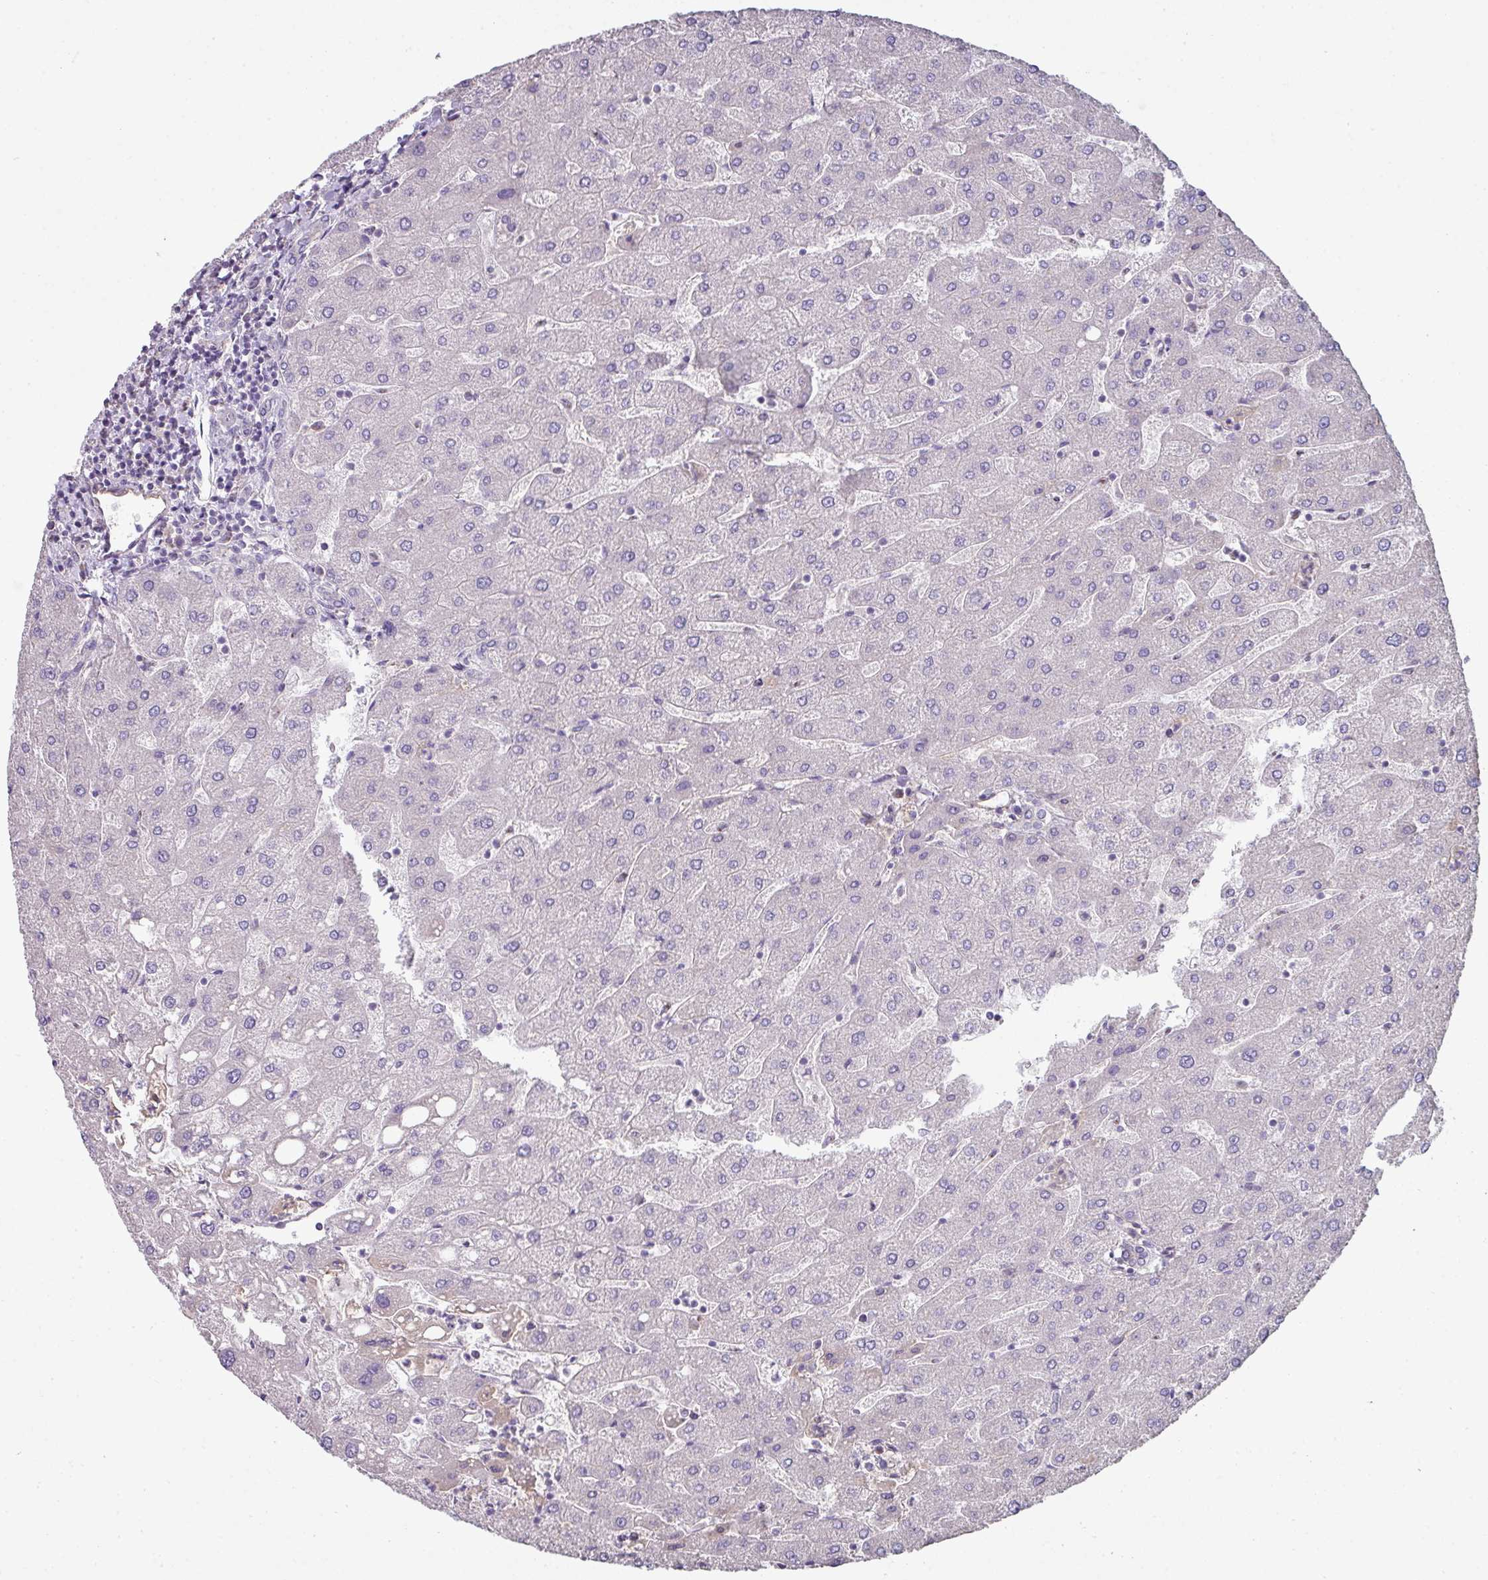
{"staining": {"intensity": "negative", "quantity": "none", "location": "none"}, "tissue": "liver", "cell_type": "Cholangiocytes", "image_type": "normal", "snomed": [{"axis": "morphology", "description": "Normal tissue, NOS"}, {"axis": "topography", "description": "Liver"}], "caption": "Cholangiocytes show no significant staining in benign liver.", "gene": "LRRC9", "patient": {"sex": "male", "age": 67}}